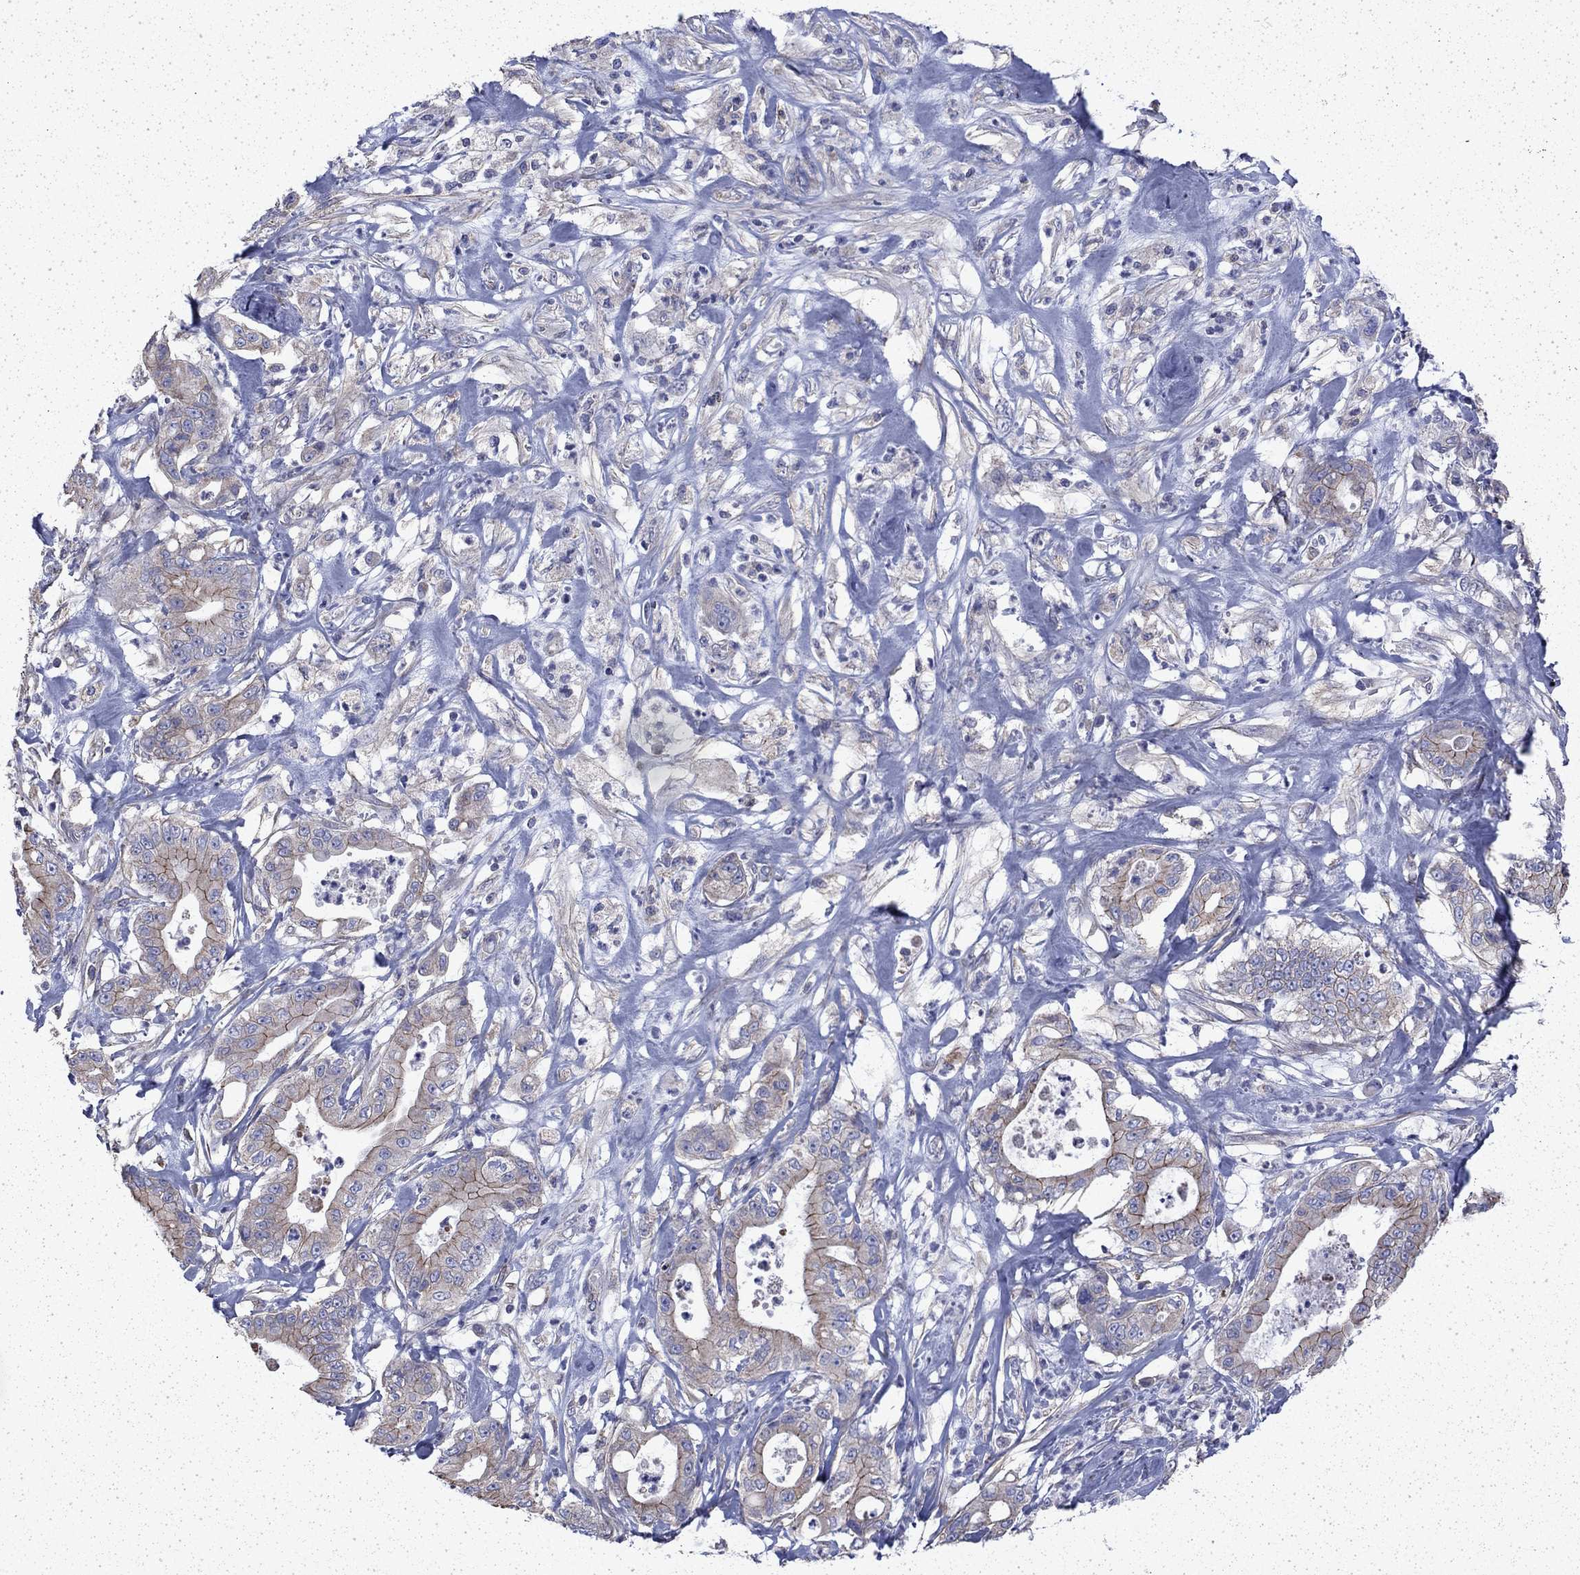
{"staining": {"intensity": "strong", "quantity": "<25%", "location": "cytoplasmic/membranous"}, "tissue": "pancreatic cancer", "cell_type": "Tumor cells", "image_type": "cancer", "snomed": [{"axis": "morphology", "description": "Adenocarcinoma, NOS"}, {"axis": "topography", "description": "Pancreas"}], "caption": "Immunohistochemistry (IHC) of human pancreatic cancer (adenocarcinoma) displays medium levels of strong cytoplasmic/membranous expression in about <25% of tumor cells.", "gene": "DTNA", "patient": {"sex": "male", "age": 71}}